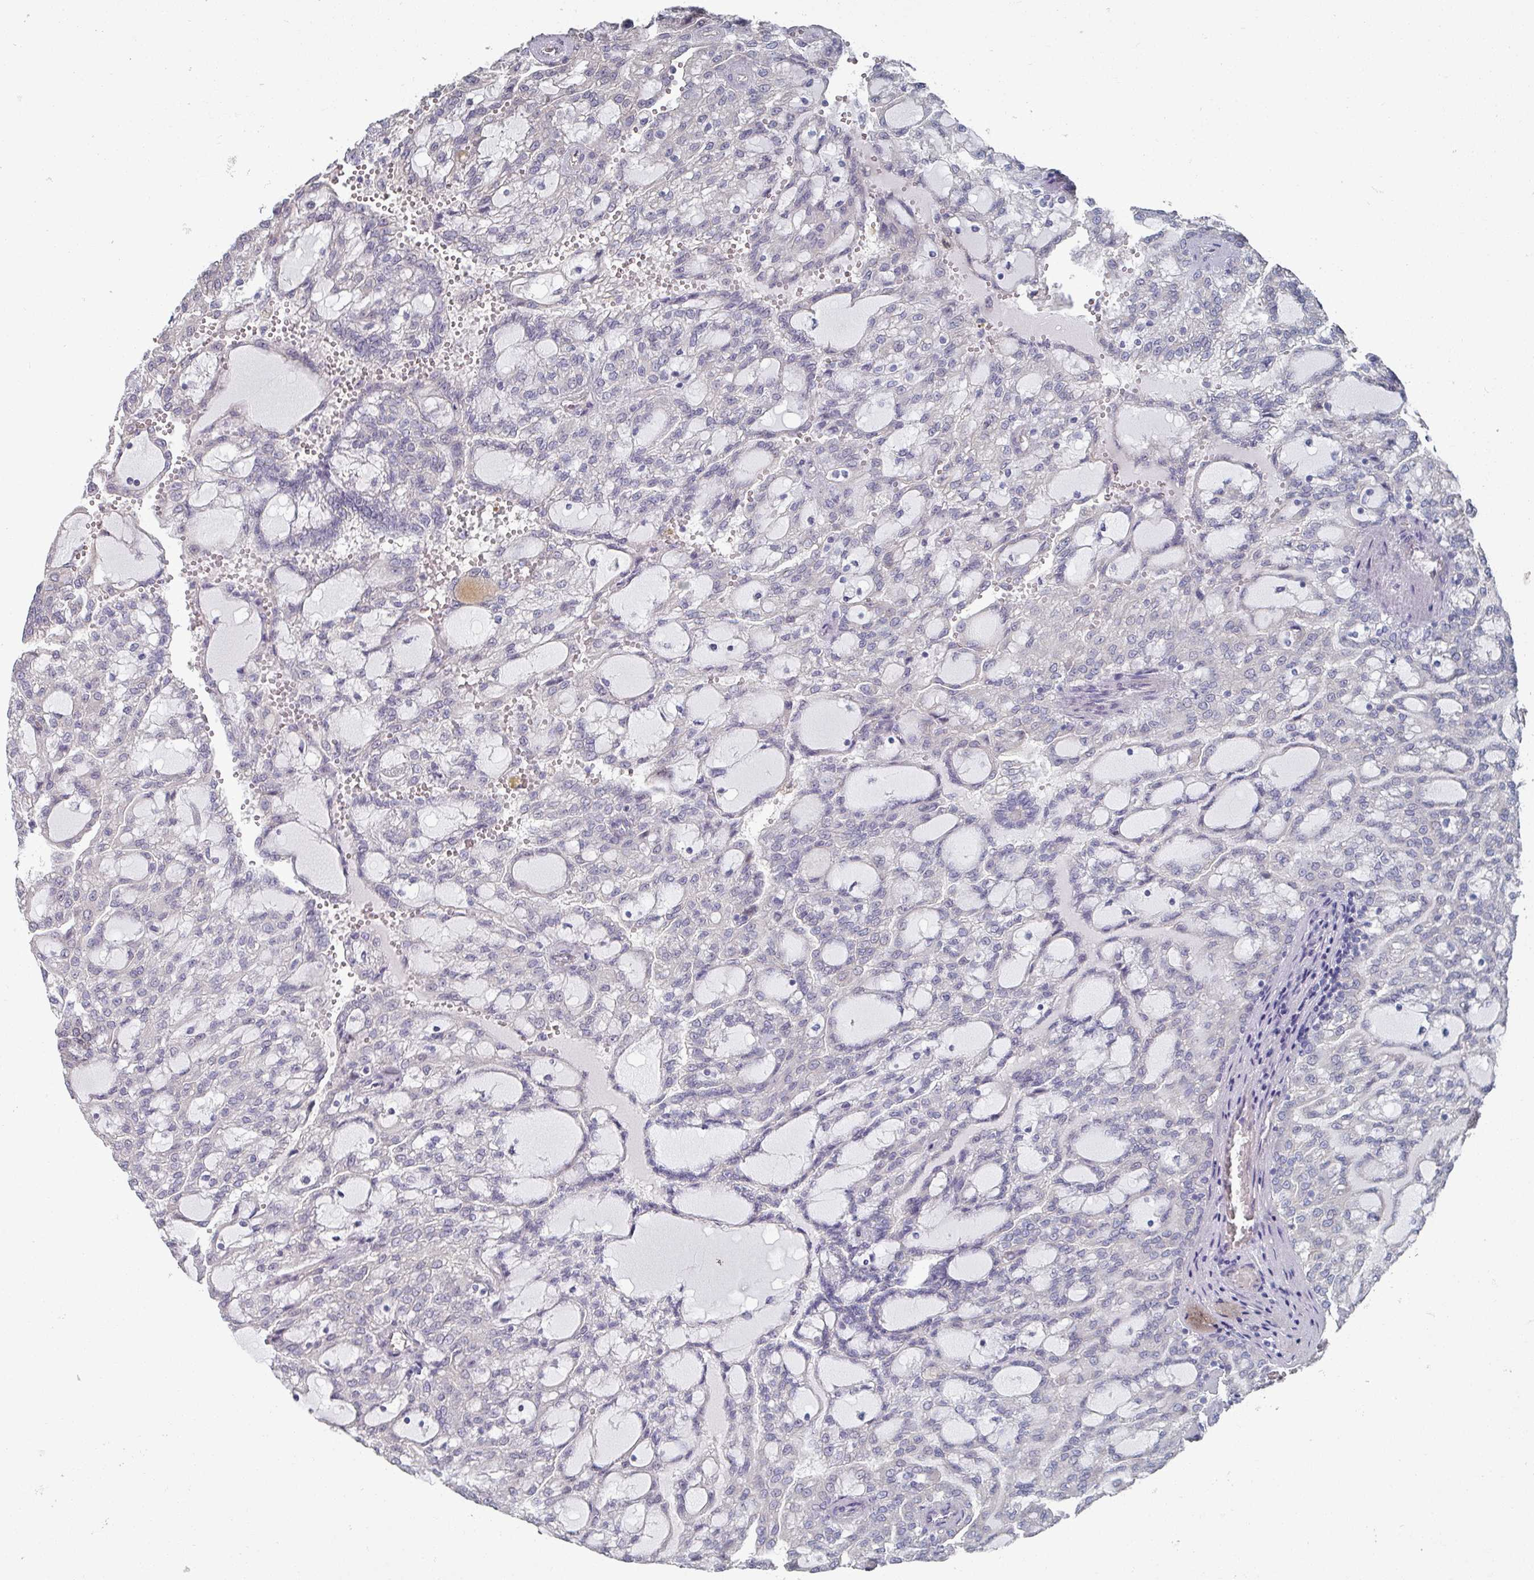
{"staining": {"intensity": "negative", "quantity": "none", "location": "none"}, "tissue": "renal cancer", "cell_type": "Tumor cells", "image_type": "cancer", "snomed": [{"axis": "morphology", "description": "Adenocarcinoma, NOS"}, {"axis": "topography", "description": "Kidney"}], "caption": "This is an immunohistochemistry (IHC) micrograph of renal cancer. There is no expression in tumor cells.", "gene": "EFL1", "patient": {"sex": "male", "age": 63}}